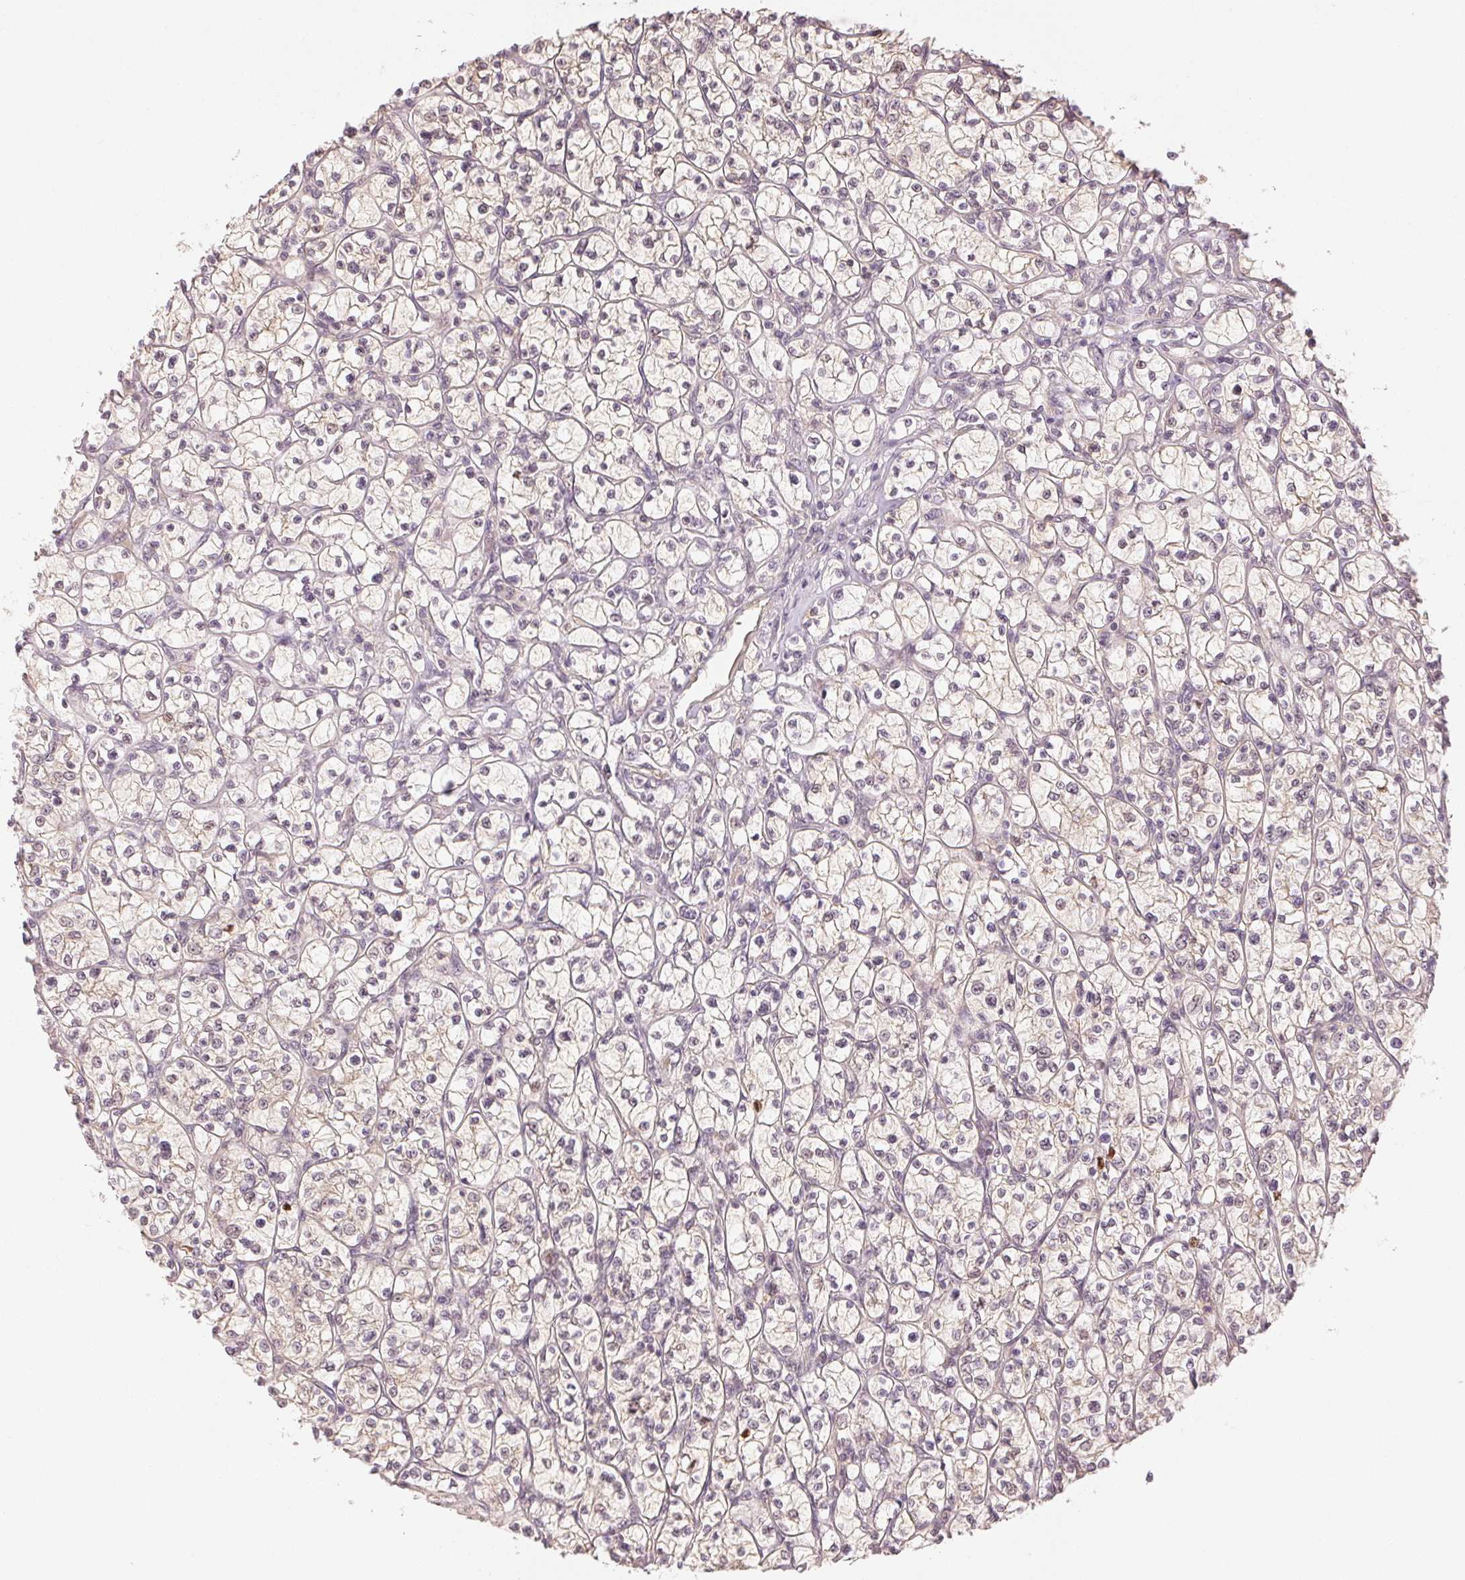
{"staining": {"intensity": "weak", "quantity": "25%-75%", "location": "cytoplasmic/membranous"}, "tissue": "renal cancer", "cell_type": "Tumor cells", "image_type": "cancer", "snomed": [{"axis": "morphology", "description": "Adenocarcinoma, NOS"}, {"axis": "topography", "description": "Kidney"}], "caption": "Protein expression analysis of adenocarcinoma (renal) shows weak cytoplasmic/membranous staining in approximately 25%-75% of tumor cells.", "gene": "MAP1LC3A", "patient": {"sex": "female", "age": 64}}